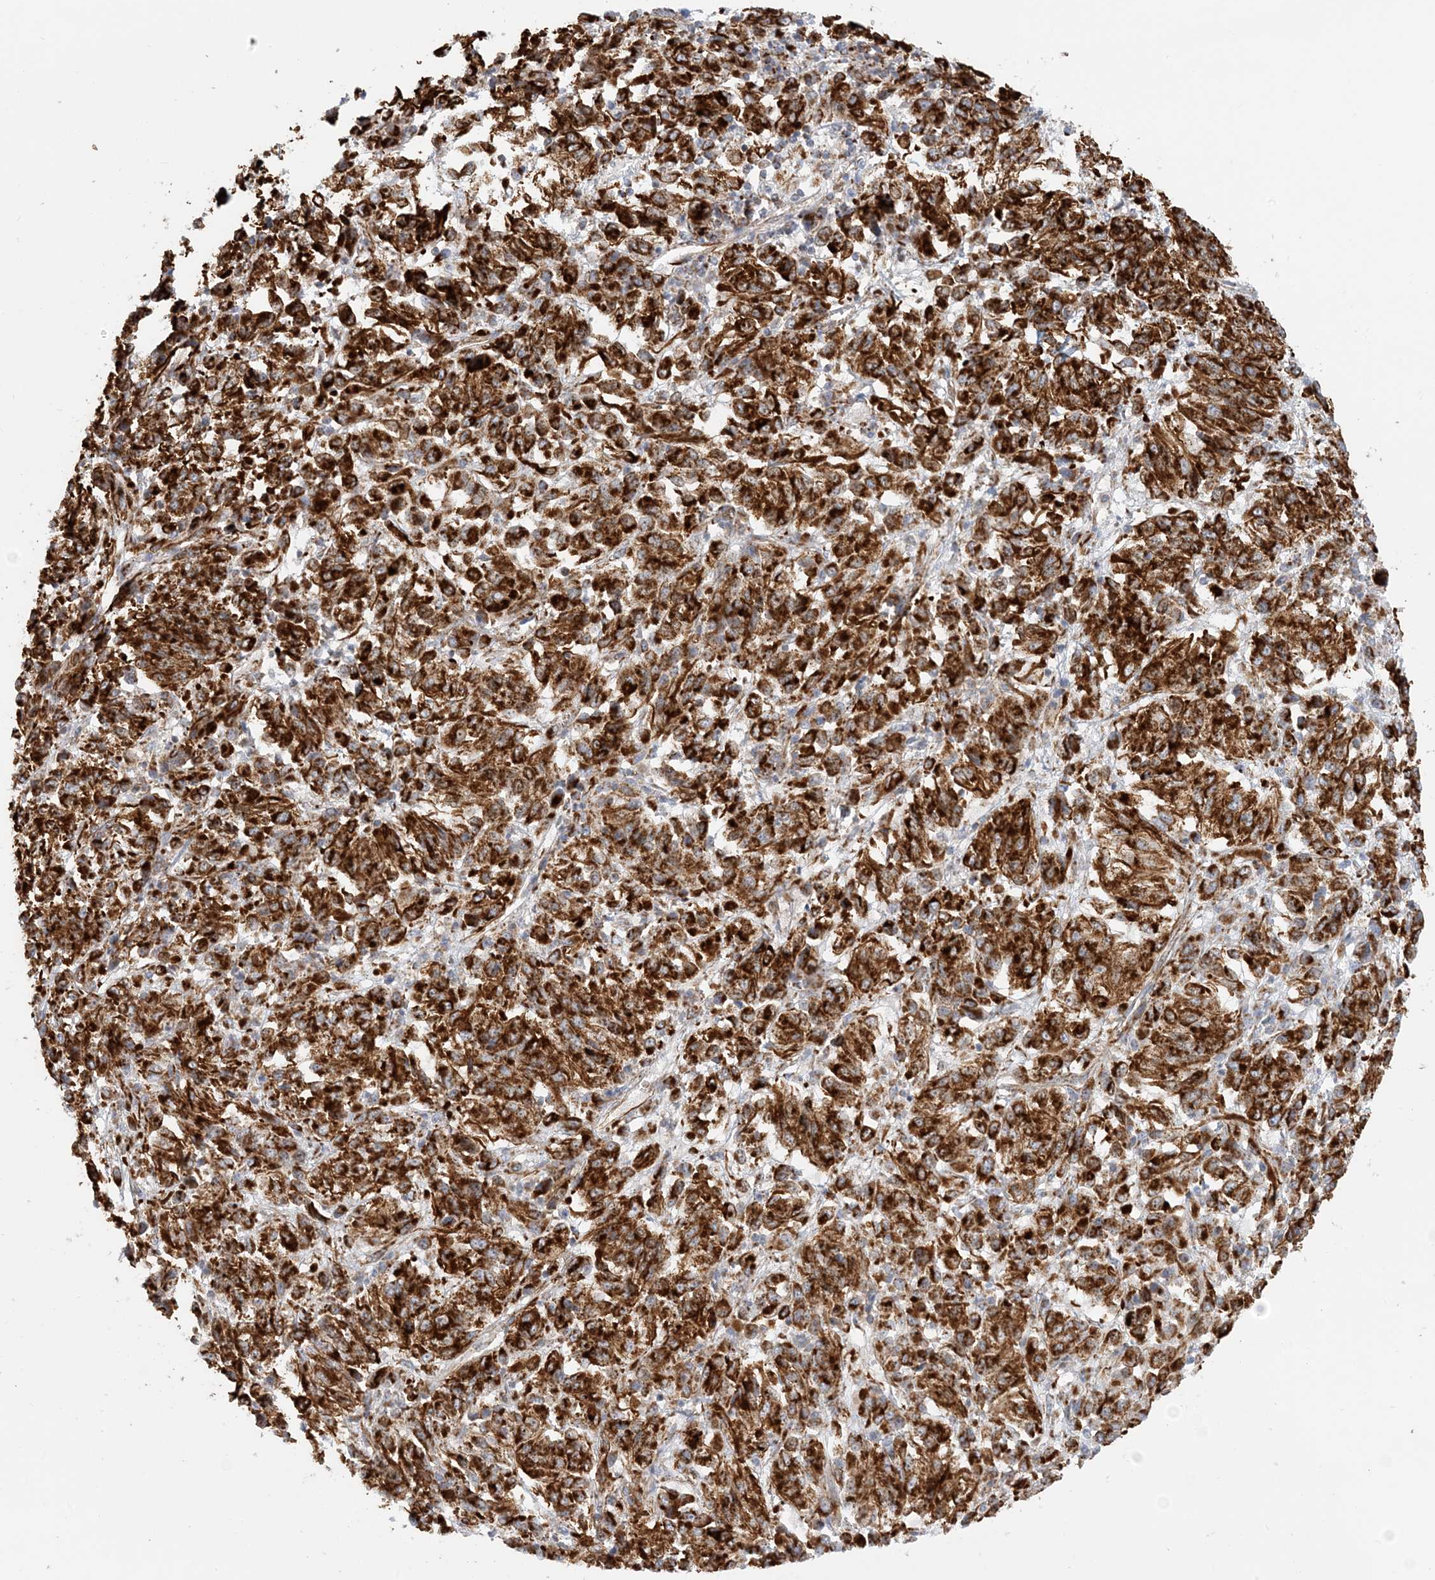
{"staining": {"intensity": "strong", "quantity": ">75%", "location": "cytoplasmic/membranous"}, "tissue": "melanoma", "cell_type": "Tumor cells", "image_type": "cancer", "snomed": [{"axis": "morphology", "description": "Malignant melanoma, Metastatic site"}, {"axis": "topography", "description": "Lung"}], "caption": "The histopathology image shows immunohistochemical staining of malignant melanoma (metastatic site). There is strong cytoplasmic/membranous expression is identified in about >75% of tumor cells.", "gene": "COA3", "patient": {"sex": "male", "age": 64}}